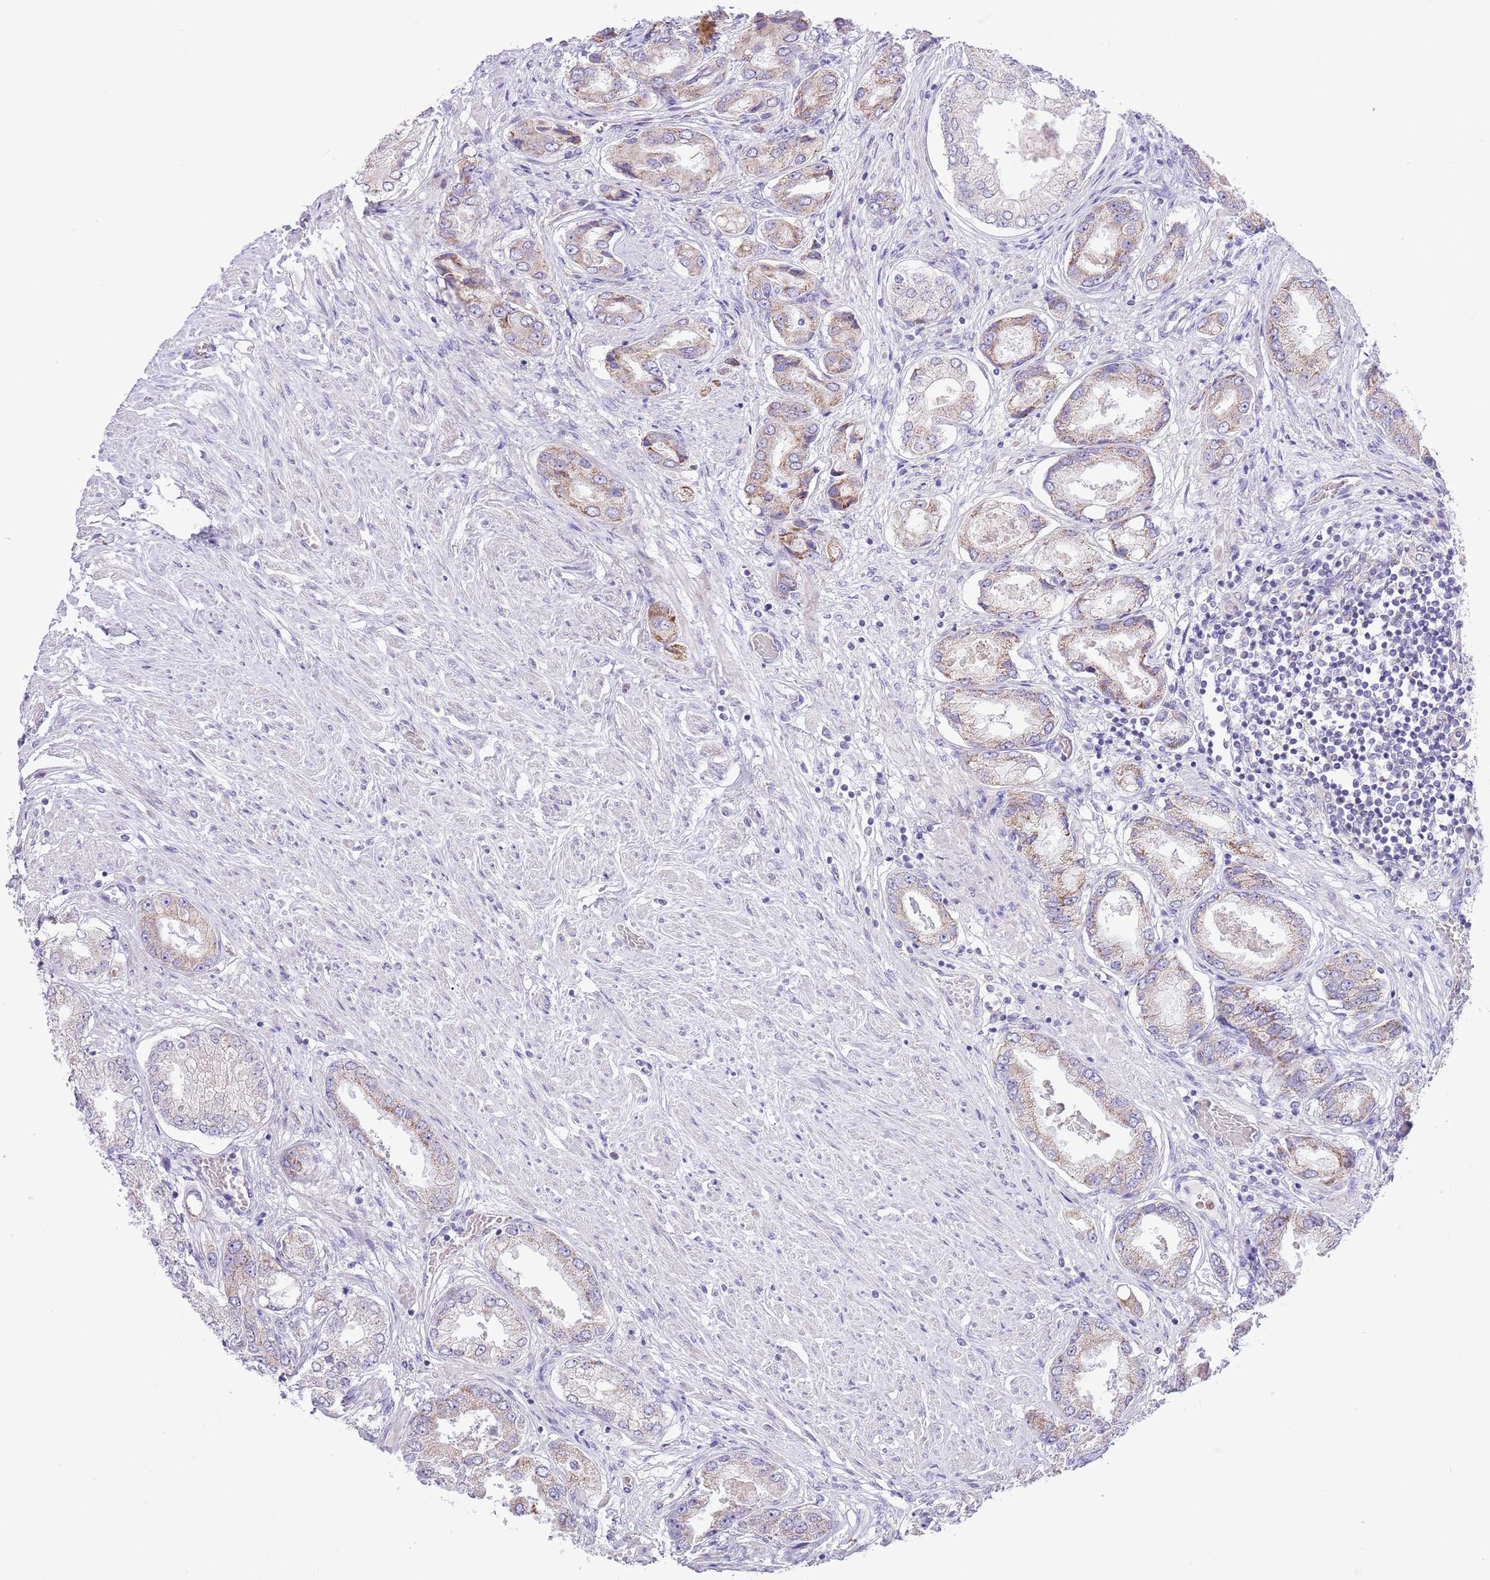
{"staining": {"intensity": "weak", "quantity": "25%-75%", "location": "cytoplasmic/membranous"}, "tissue": "prostate cancer", "cell_type": "Tumor cells", "image_type": "cancer", "snomed": [{"axis": "morphology", "description": "Adenocarcinoma, High grade"}, {"axis": "topography", "description": "Prostate"}], "caption": "Immunohistochemical staining of prostate adenocarcinoma (high-grade) exhibits low levels of weak cytoplasmic/membranous positivity in about 25%-75% of tumor cells.", "gene": "OAZ2", "patient": {"sex": "male", "age": 68}}